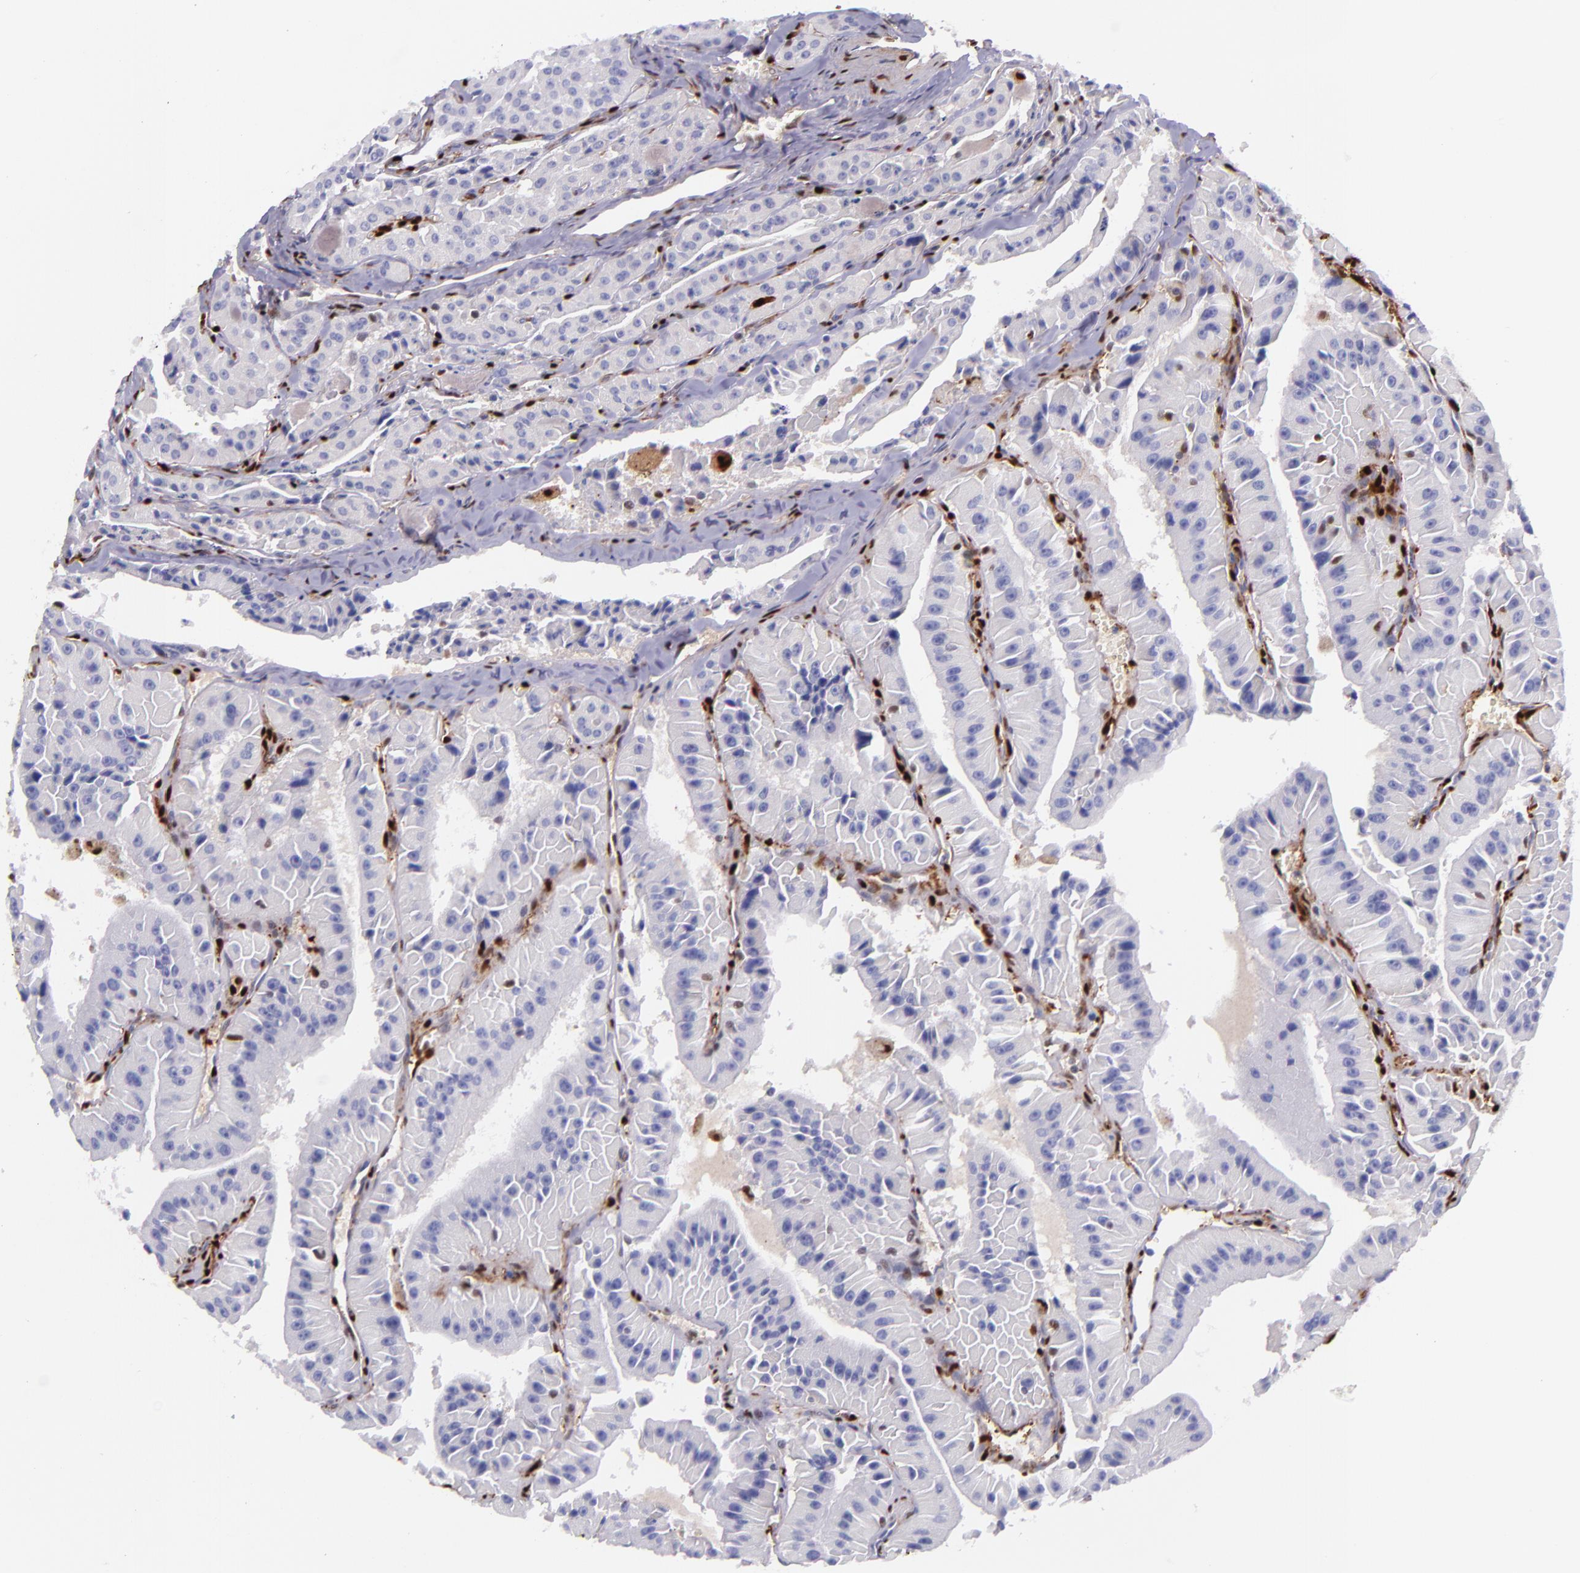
{"staining": {"intensity": "negative", "quantity": "none", "location": "none"}, "tissue": "thyroid cancer", "cell_type": "Tumor cells", "image_type": "cancer", "snomed": [{"axis": "morphology", "description": "Carcinoma, NOS"}, {"axis": "topography", "description": "Thyroid gland"}], "caption": "This micrograph is of thyroid cancer (carcinoma) stained with IHC to label a protein in brown with the nuclei are counter-stained blue. There is no expression in tumor cells. (DAB (3,3'-diaminobenzidine) immunohistochemistry visualized using brightfield microscopy, high magnification).", "gene": "LGALS1", "patient": {"sex": "male", "age": 76}}